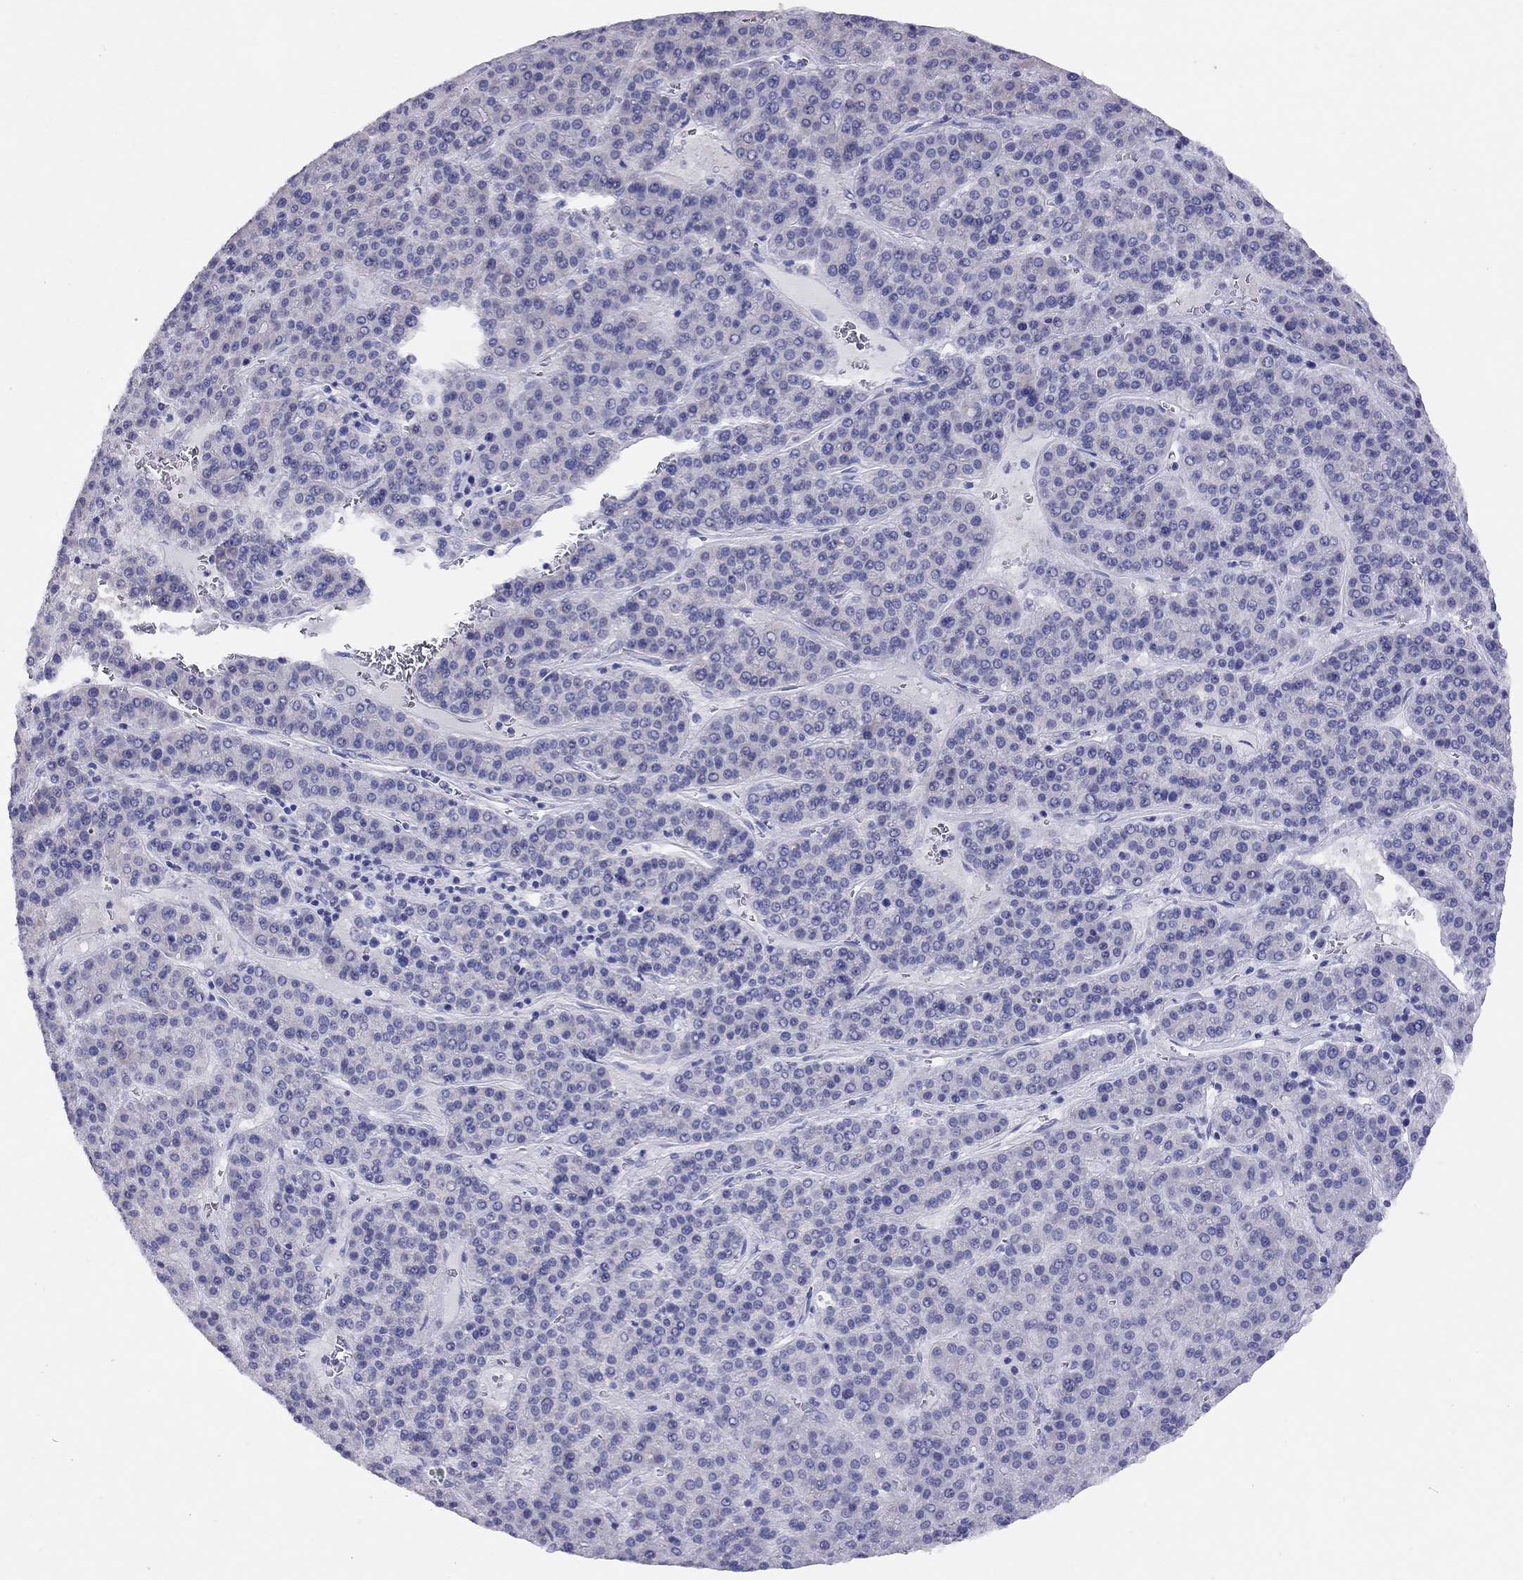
{"staining": {"intensity": "negative", "quantity": "none", "location": "none"}, "tissue": "liver cancer", "cell_type": "Tumor cells", "image_type": "cancer", "snomed": [{"axis": "morphology", "description": "Carcinoma, Hepatocellular, NOS"}, {"axis": "topography", "description": "Liver"}], "caption": "Immunohistochemistry (IHC) of liver cancer shows no expression in tumor cells. Nuclei are stained in blue.", "gene": "LRIT2", "patient": {"sex": "female", "age": 58}}